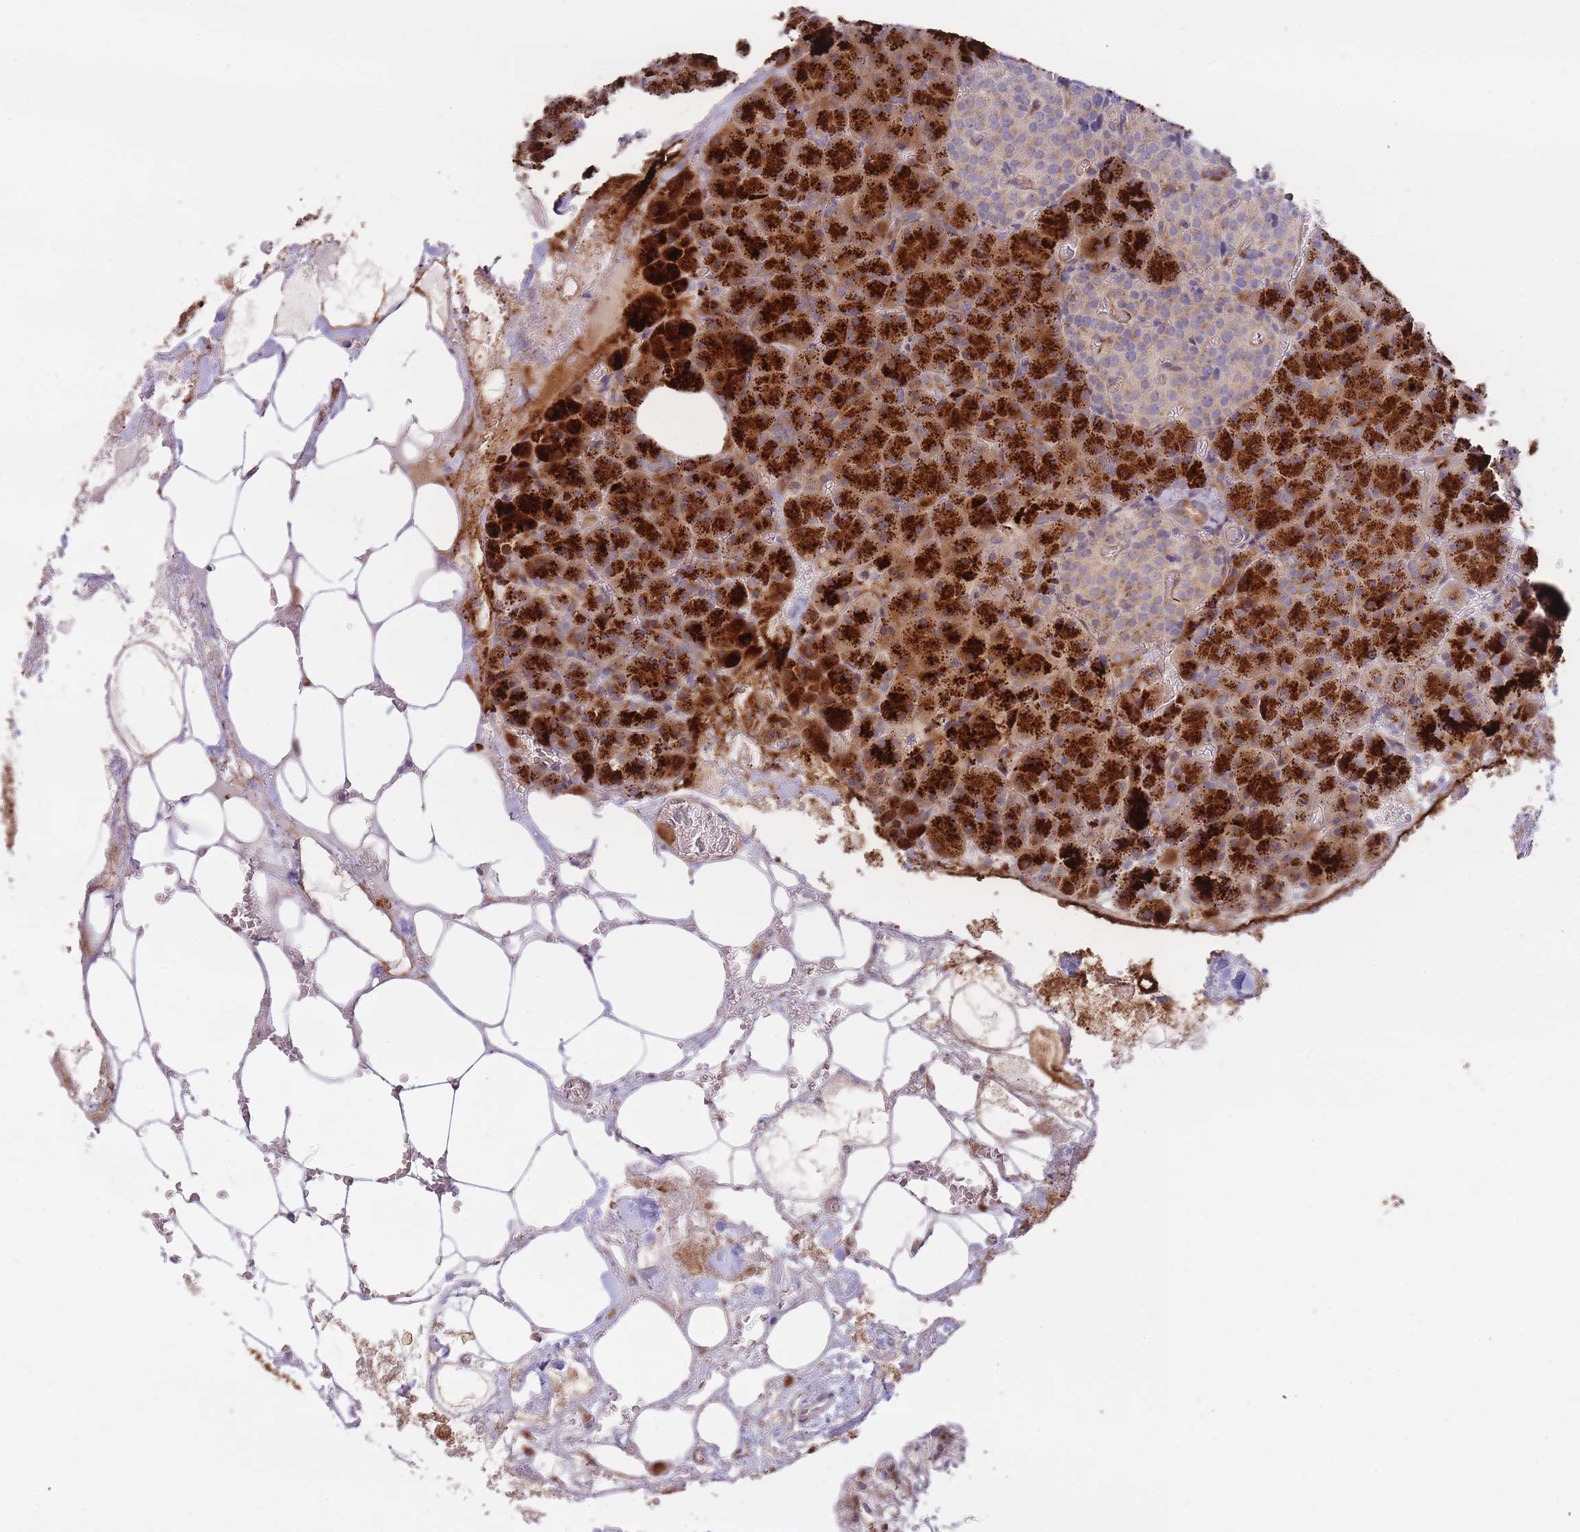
{"staining": {"intensity": "strong", "quantity": ">75%", "location": "cytoplasmic/membranous"}, "tissue": "pancreas", "cell_type": "Exocrine glandular cells", "image_type": "normal", "snomed": [{"axis": "morphology", "description": "Normal tissue, NOS"}, {"axis": "topography", "description": "Pancreas"}], "caption": "Pancreas stained with a brown dye shows strong cytoplasmic/membranous positive positivity in about >75% of exocrine glandular cells.", "gene": "ATP5MC2", "patient": {"sex": "female", "age": 74}}